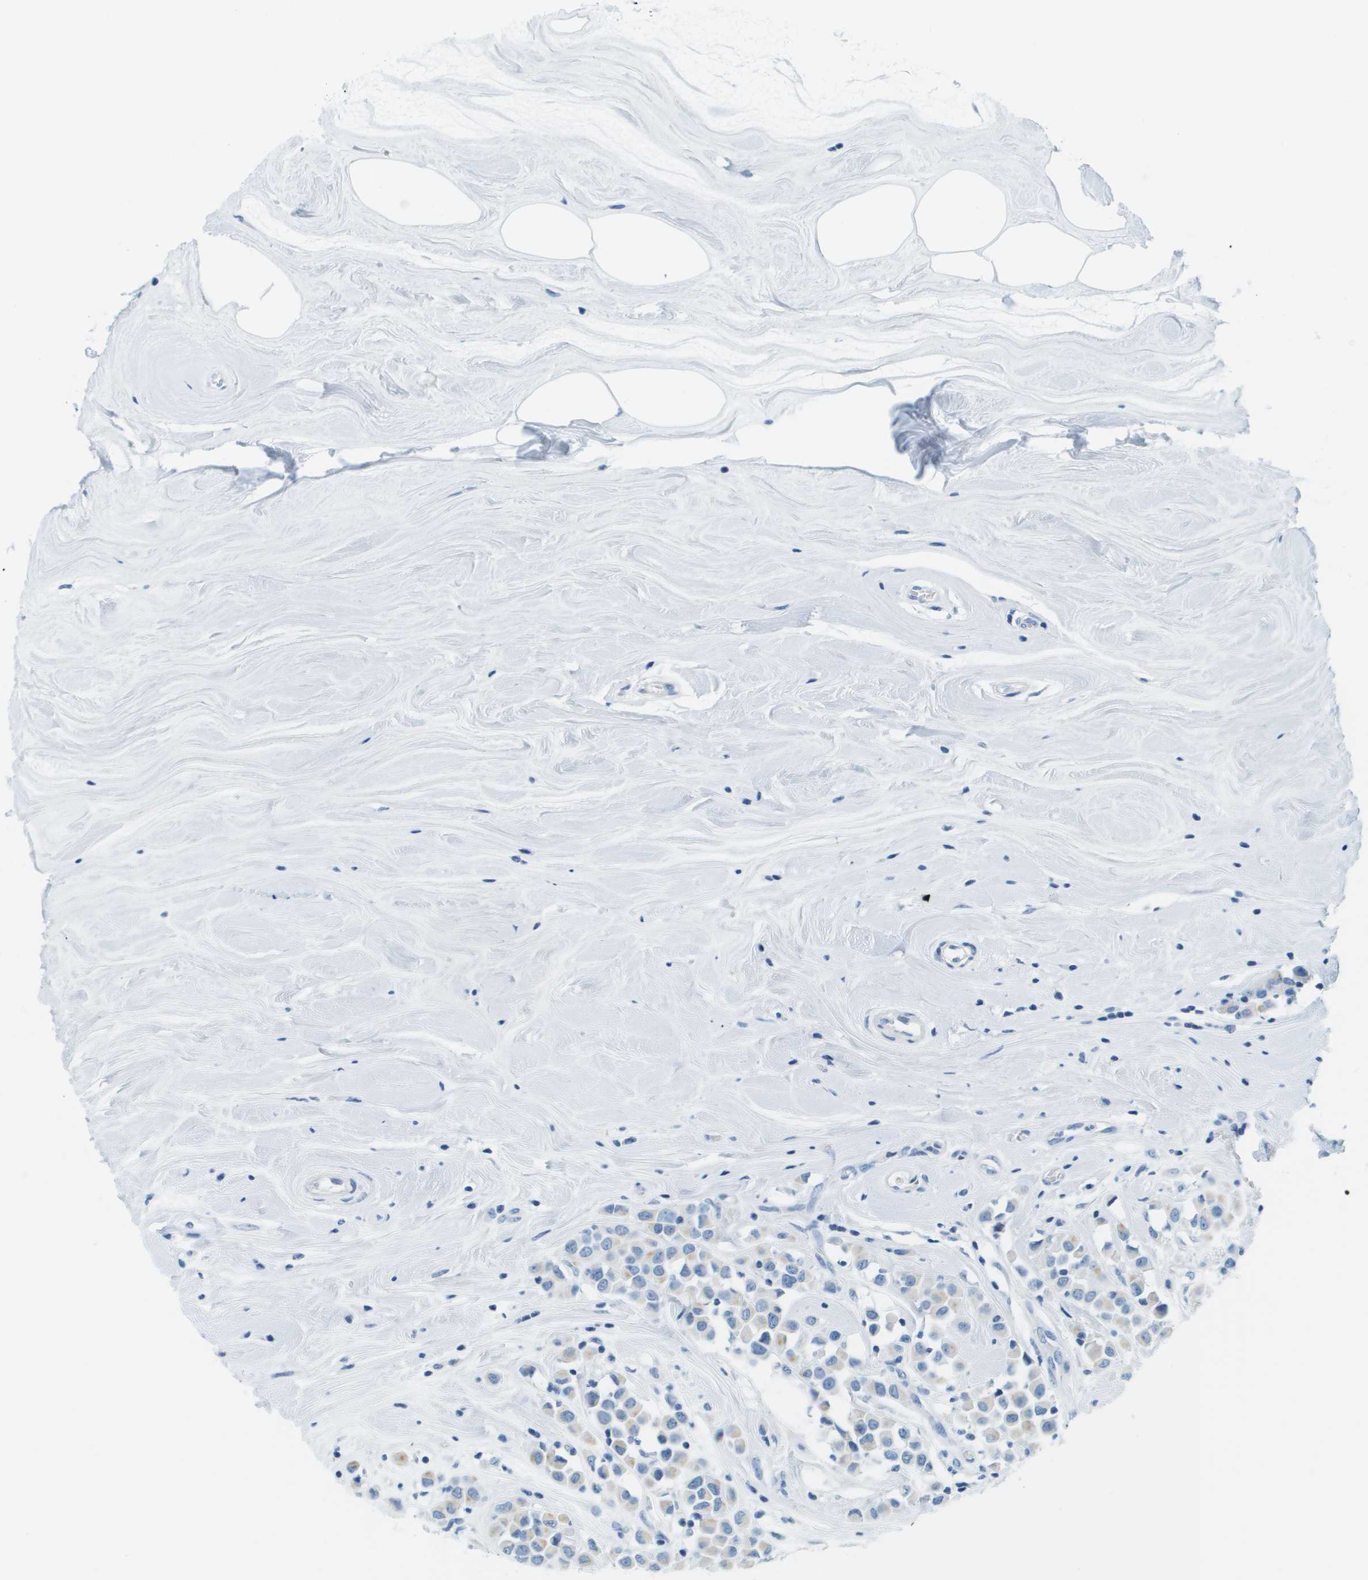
{"staining": {"intensity": "weak", "quantity": "<25%", "location": "cytoplasmic/membranous"}, "tissue": "breast cancer", "cell_type": "Tumor cells", "image_type": "cancer", "snomed": [{"axis": "morphology", "description": "Duct carcinoma"}, {"axis": "topography", "description": "Breast"}], "caption": "Tumor cells show no significant positivity in breast invasive ductal carcinoma.", "gene": "CDHR2", "patient": {"sex": "female", "age": 61}}